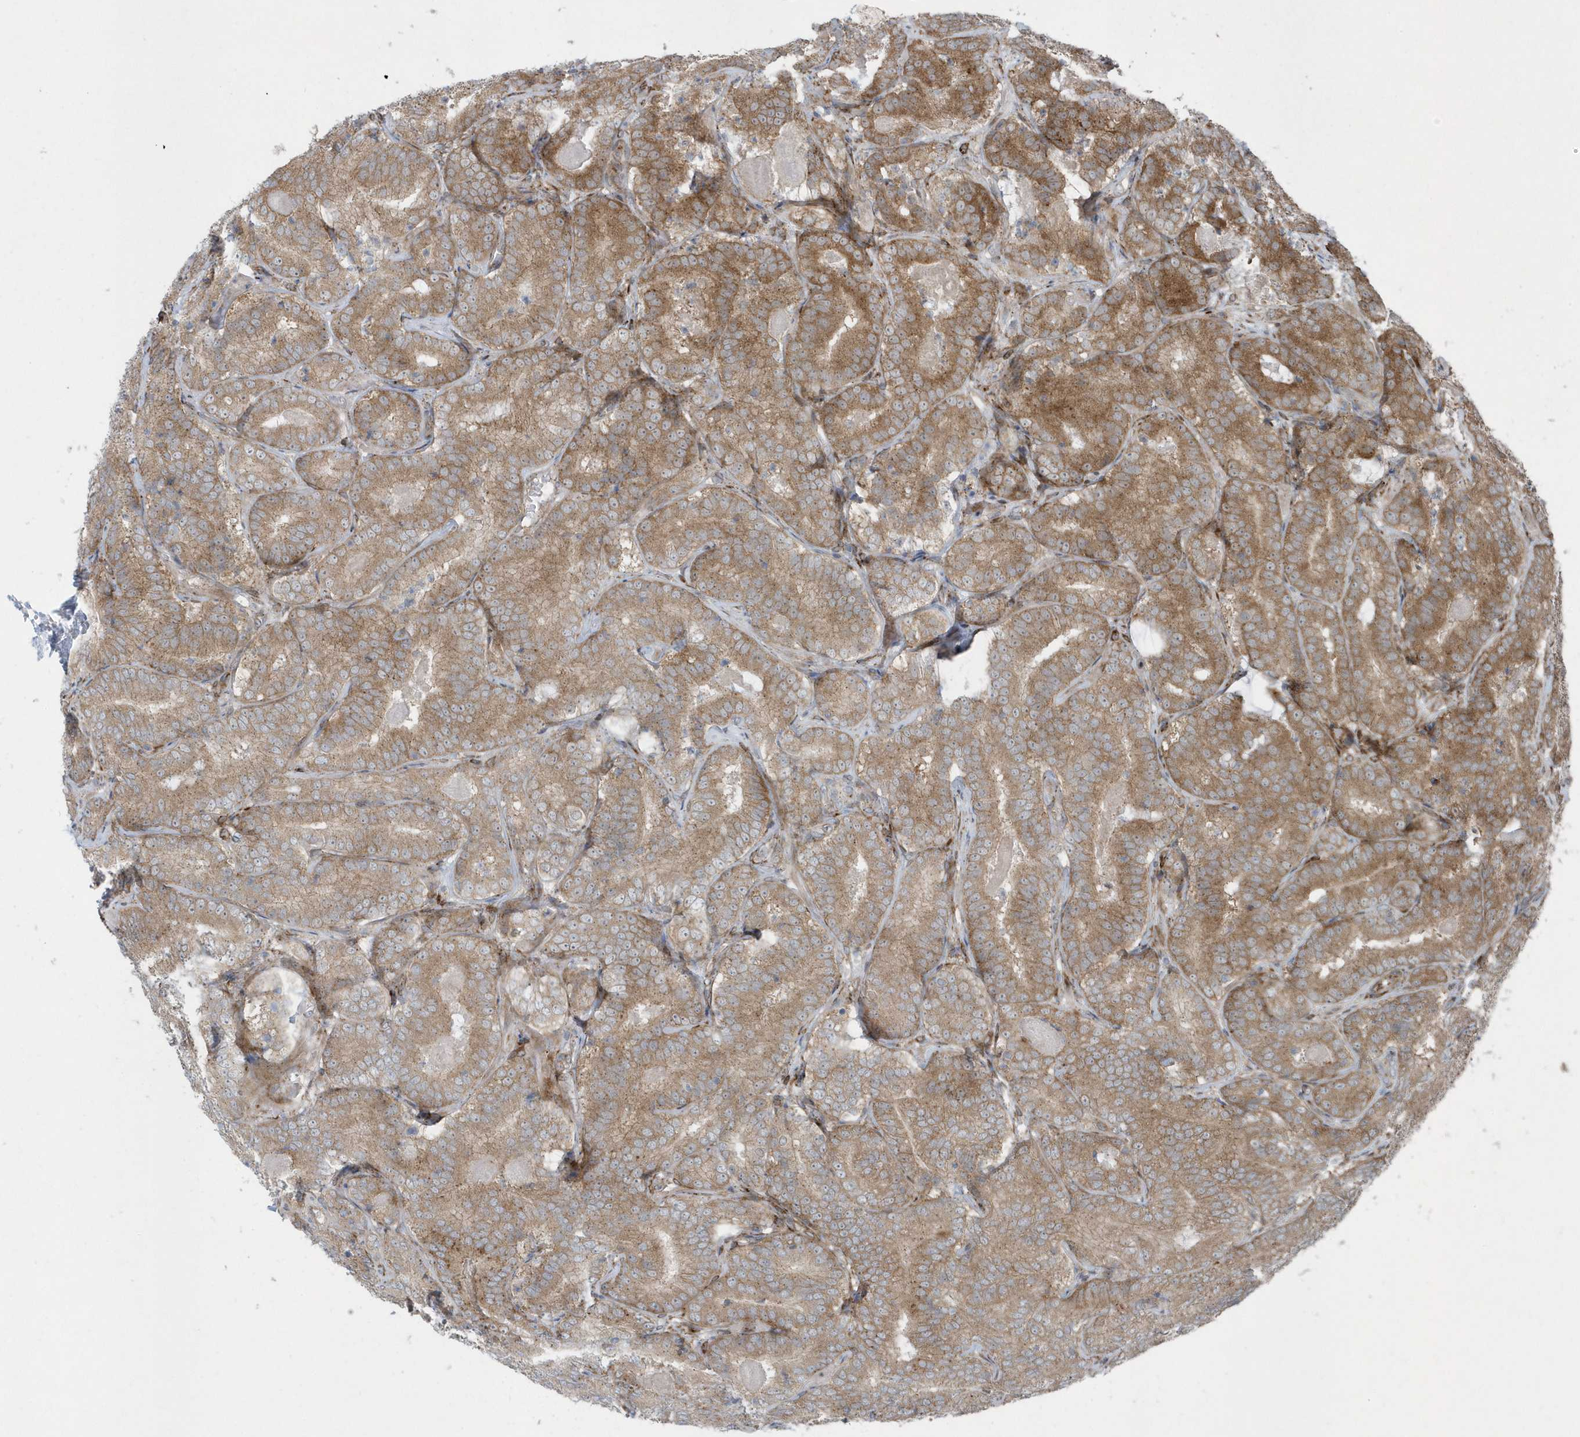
{"staining": {"intensity": "moderate", "quantity": ">75%", "location": "cytoplasmic/membranous"}, "tissue": "prostate cancer", "cell_type": "Tumor cells", "image_type": "cancer", "snomed": [{"axis": "morphology", "description": "Adenocarcinoma, High grade"}, {"axis": "topography", "description": "Prostate"}], "caption": "High-magnification brightfield microscopy of prostate cancer stained with DAB (3,3'-diaminobenzidine) (brown) and counterstained with hematoxylin (blue). tumor cells exhibit moderate cytoplasmic/membranous positivity is present in approximately>75% of cells.", "gene": "FAM98A", "patient": {"sex": "male", "age": 57}}